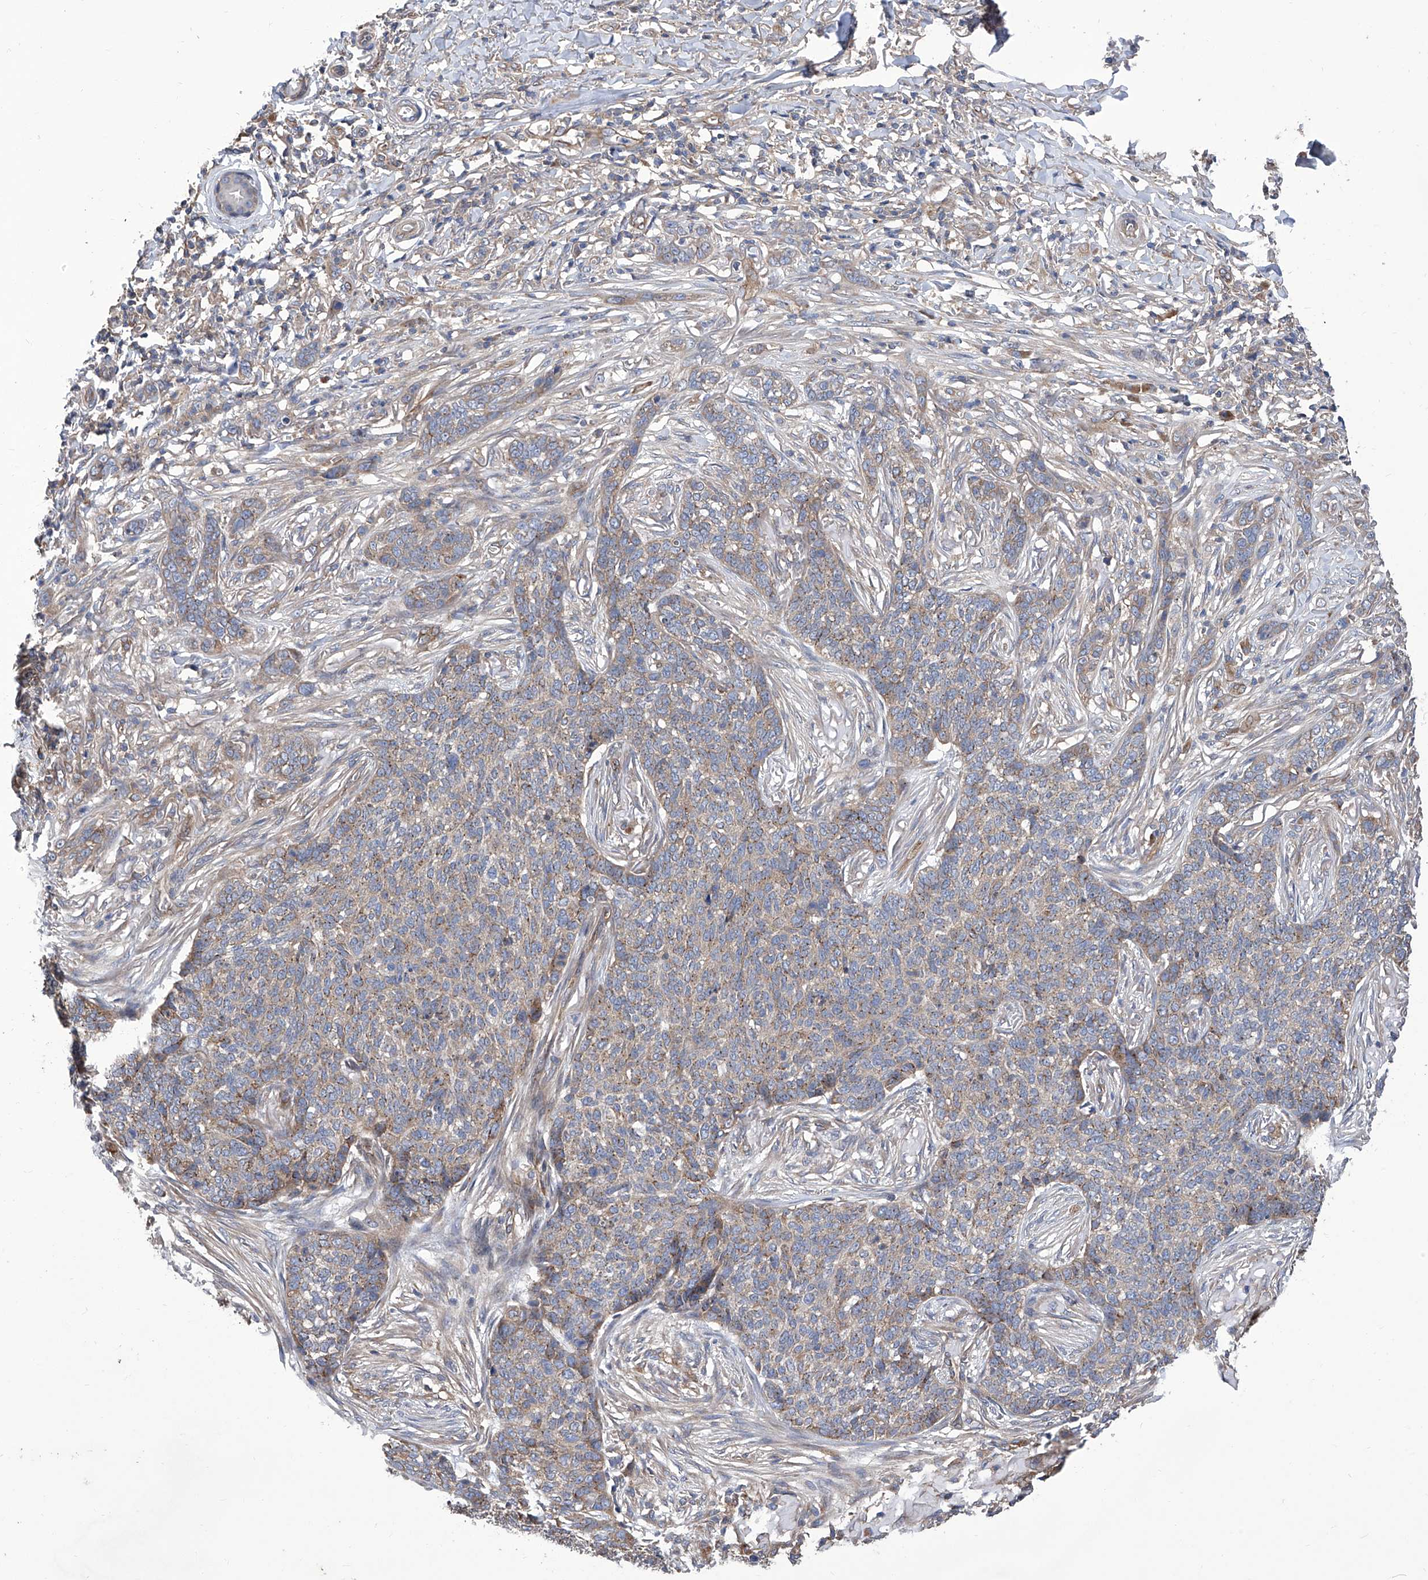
{"staining": {"intensity": "weak", "quantity": "25%-75%", "location": "cytoplasmic/membranous"}, "tissue": "skin cancer", "cell_type": "Tumor cells", "image_type": "cancer", "snomed": [{"axis": "morphology", "description": "Basal cell carcinoma"}, {"axis": "topography", "description": "Skin"}], "caption": "An immunohistochemistry photomicrograph of tumor tissue is shown. Protein staining in brown labels weak cytoplasmic/membranous positivity in skin cancer (basal cell carcinoma) within tumor cells.", "gene": "TJAP1", "patient": {"sex": "male", "age": 85}}